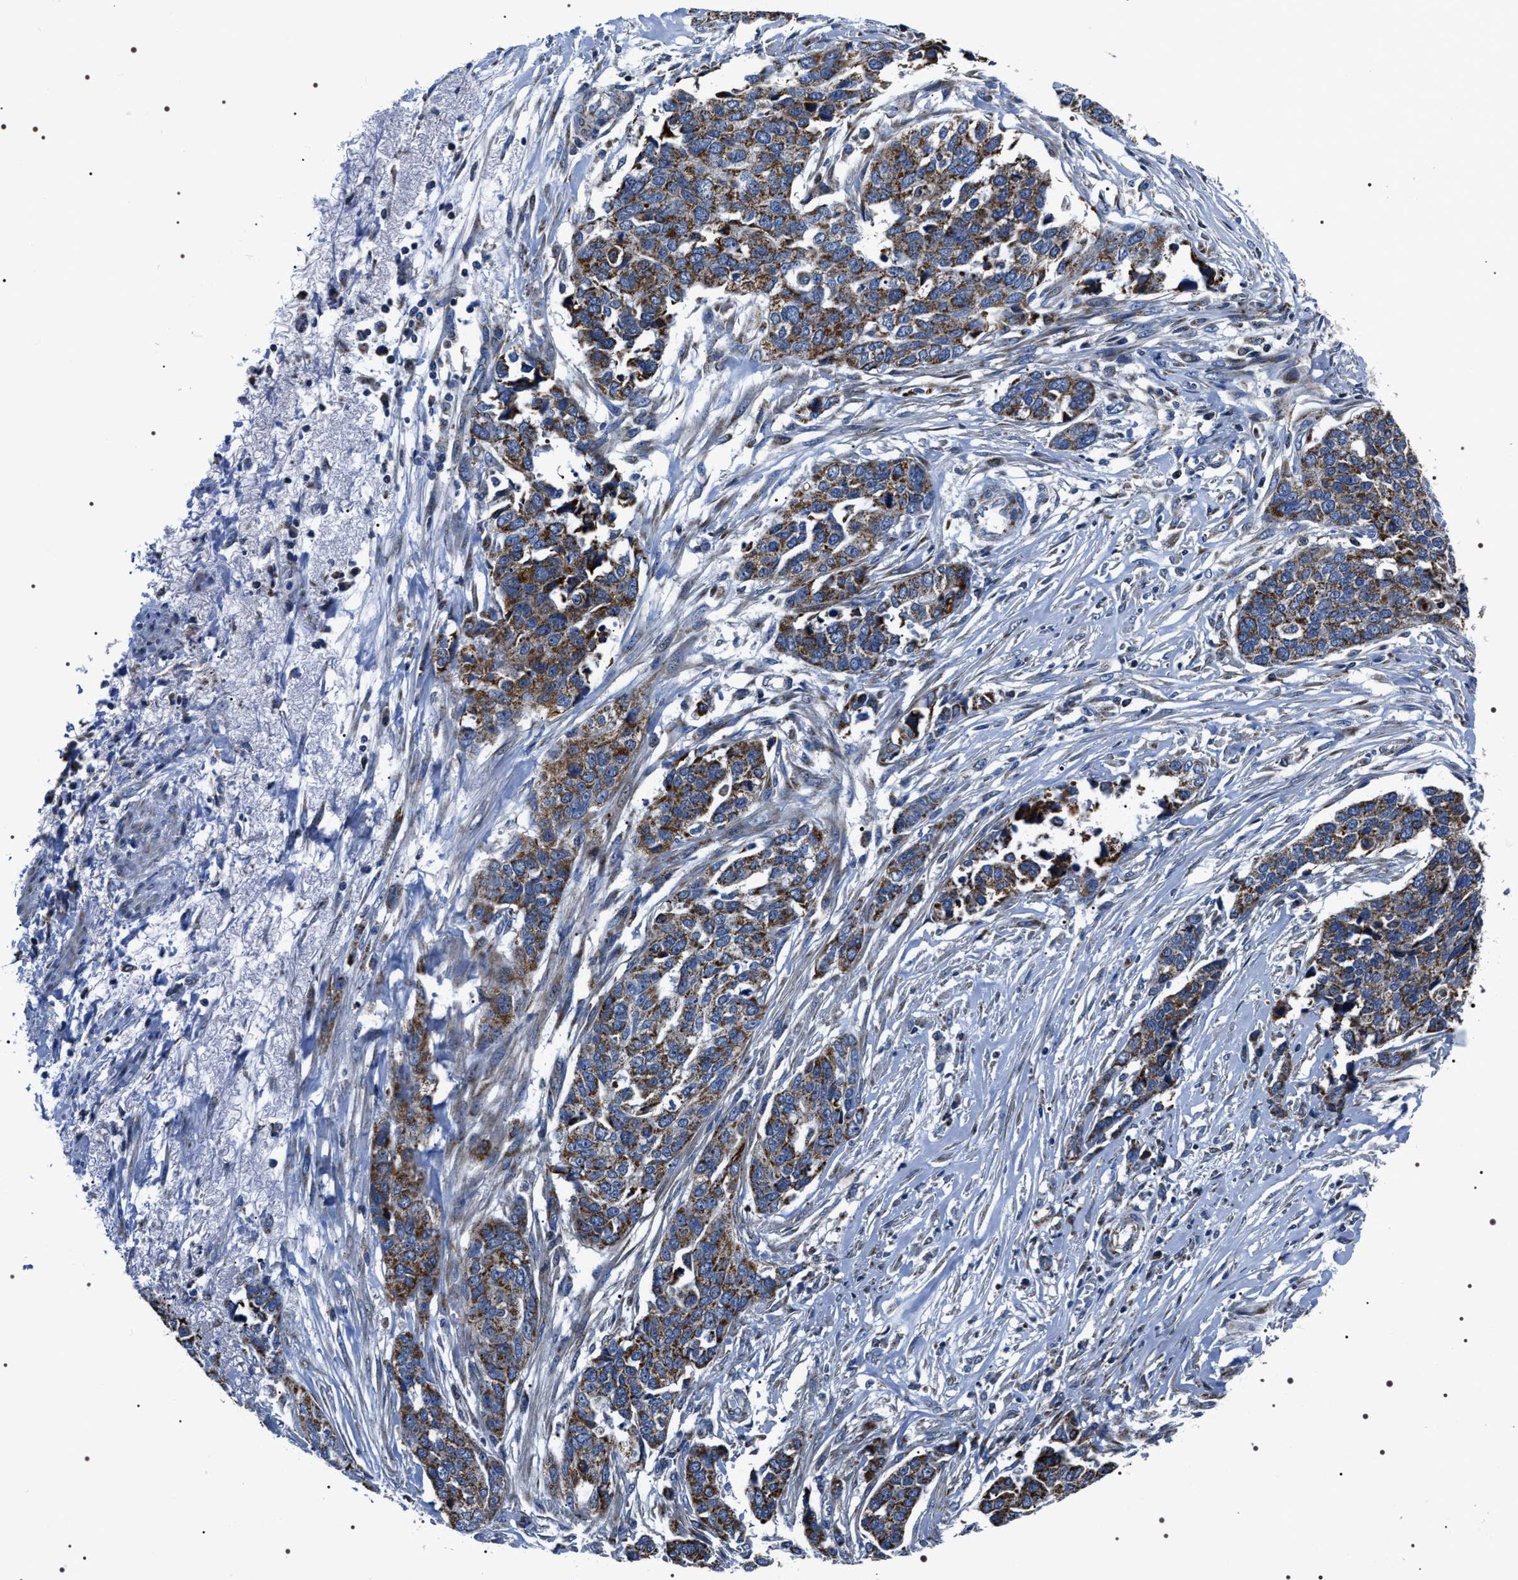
{"staining": {"intensity": "moderate", "quantity": ">75%", "location": "cytoplasmic/membranous"}, "tissue": "ovarian cancer", "cell_type": "Tumor cells", "image_type": "cancer", "snomed": [{"axis": "morphology", "description": "Cystadenocarcinoma, serous, NOS"}, {"axis": "topography", "description": "Ovary"}], "caption": "Immunohistochemical staining of human ovarian serous cystadenocarcinoma shows medium levels of moderate cytoplasmic/membranous staining in about >75% of tumor cells. (DAB (3,3'-diaminobenzidine) IHC, brown staining for protein, blue staining for nuclei).", "gene": "NTMT1", "patient": {"sex": "female", "age": 44}}